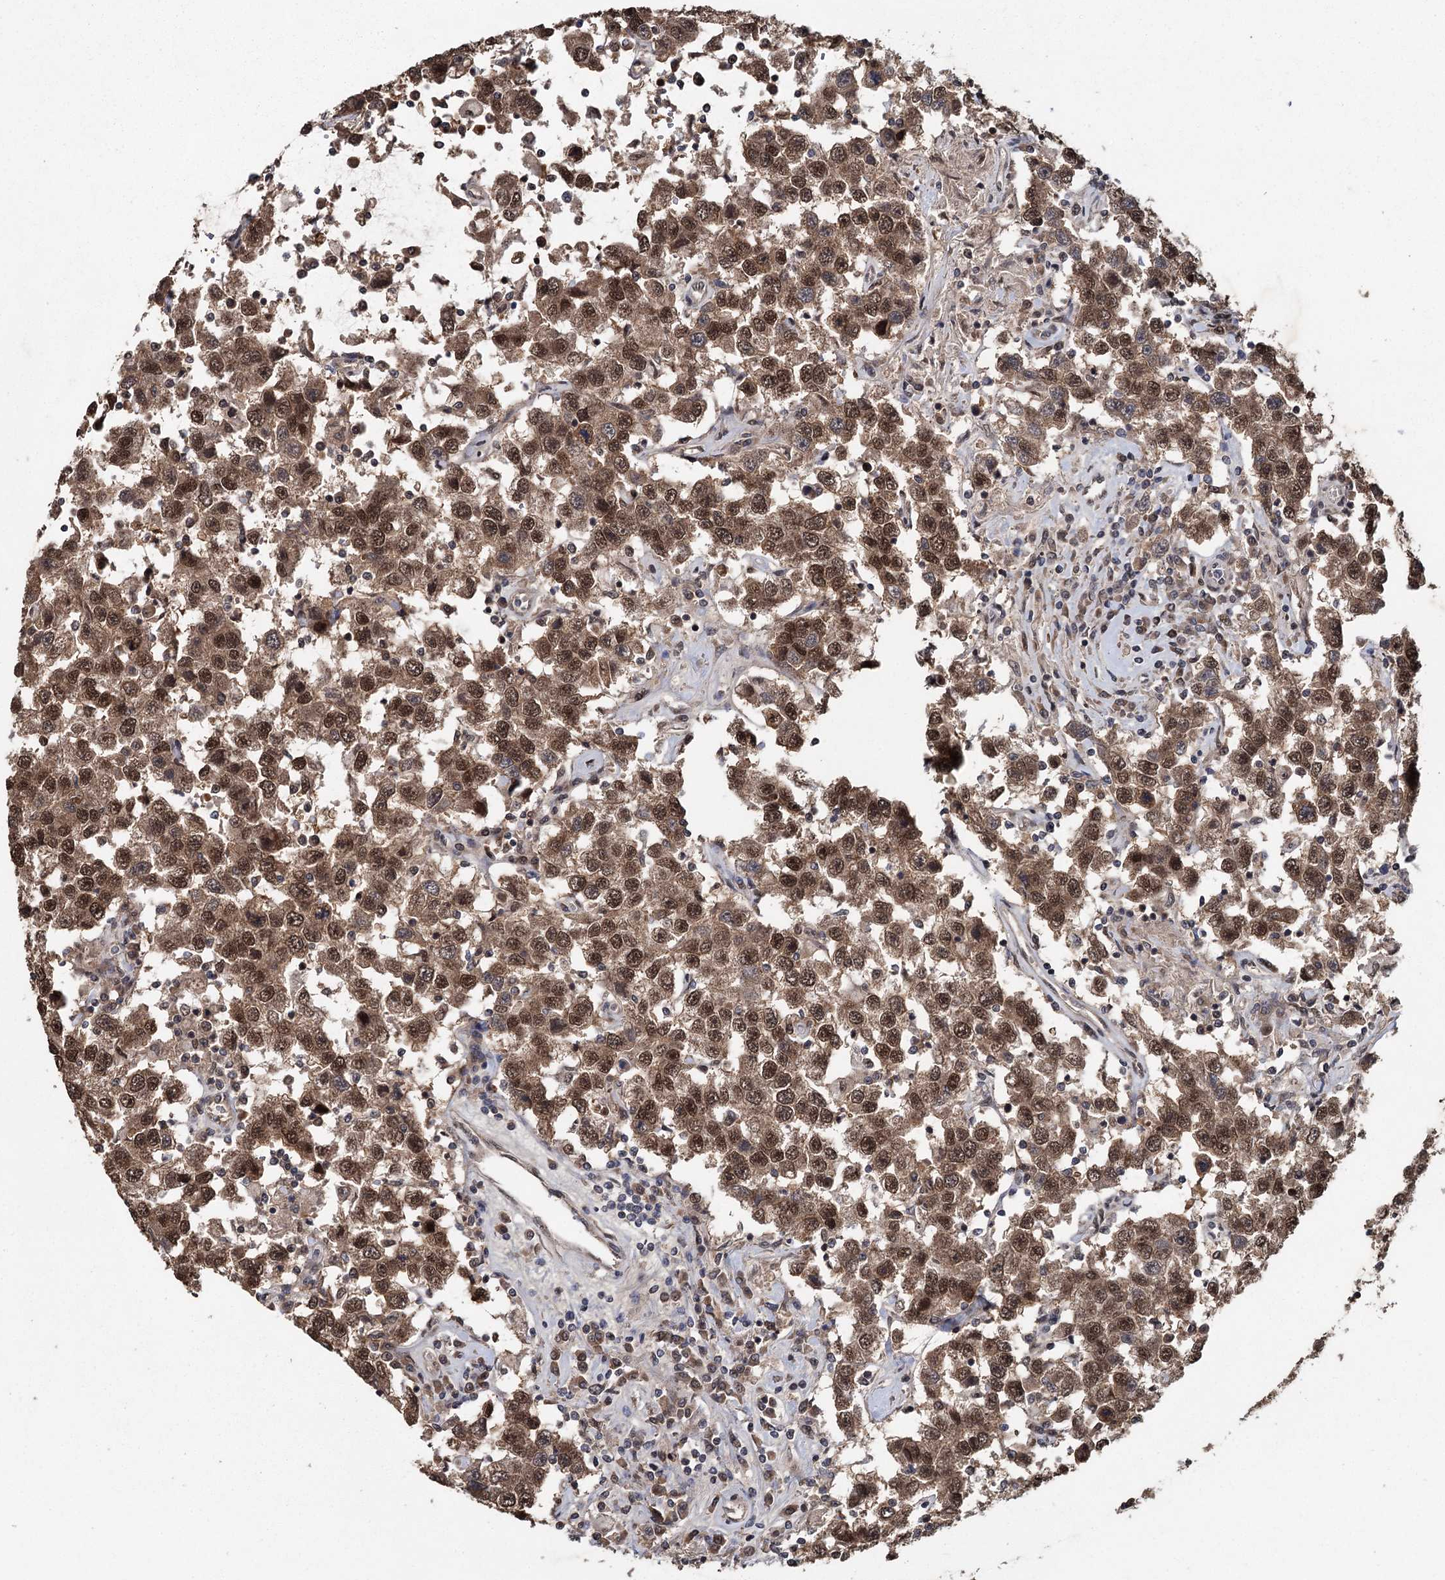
{"staining": {"intensity": "moderate", "quantity": ">75%", "location": "cytoplasmic/membranous,nuclear"}, "tissue": "testis cancer", "cell_type": "Tumor cells", "image_type": "cancer", "snomed": [{"axis": "morphology", "description": "Seminoma, NOS"}, {"axis": "topography", "description": "Testis"}], "caption": "Immunohistochemical staining of human testis seminoma reveals moderate cytoplasmic/membranous and nuclear protein expression in approximately >75% of tumor cells.", "gene": "MYG1", "patient": {"sex": "male", "age": 41}}